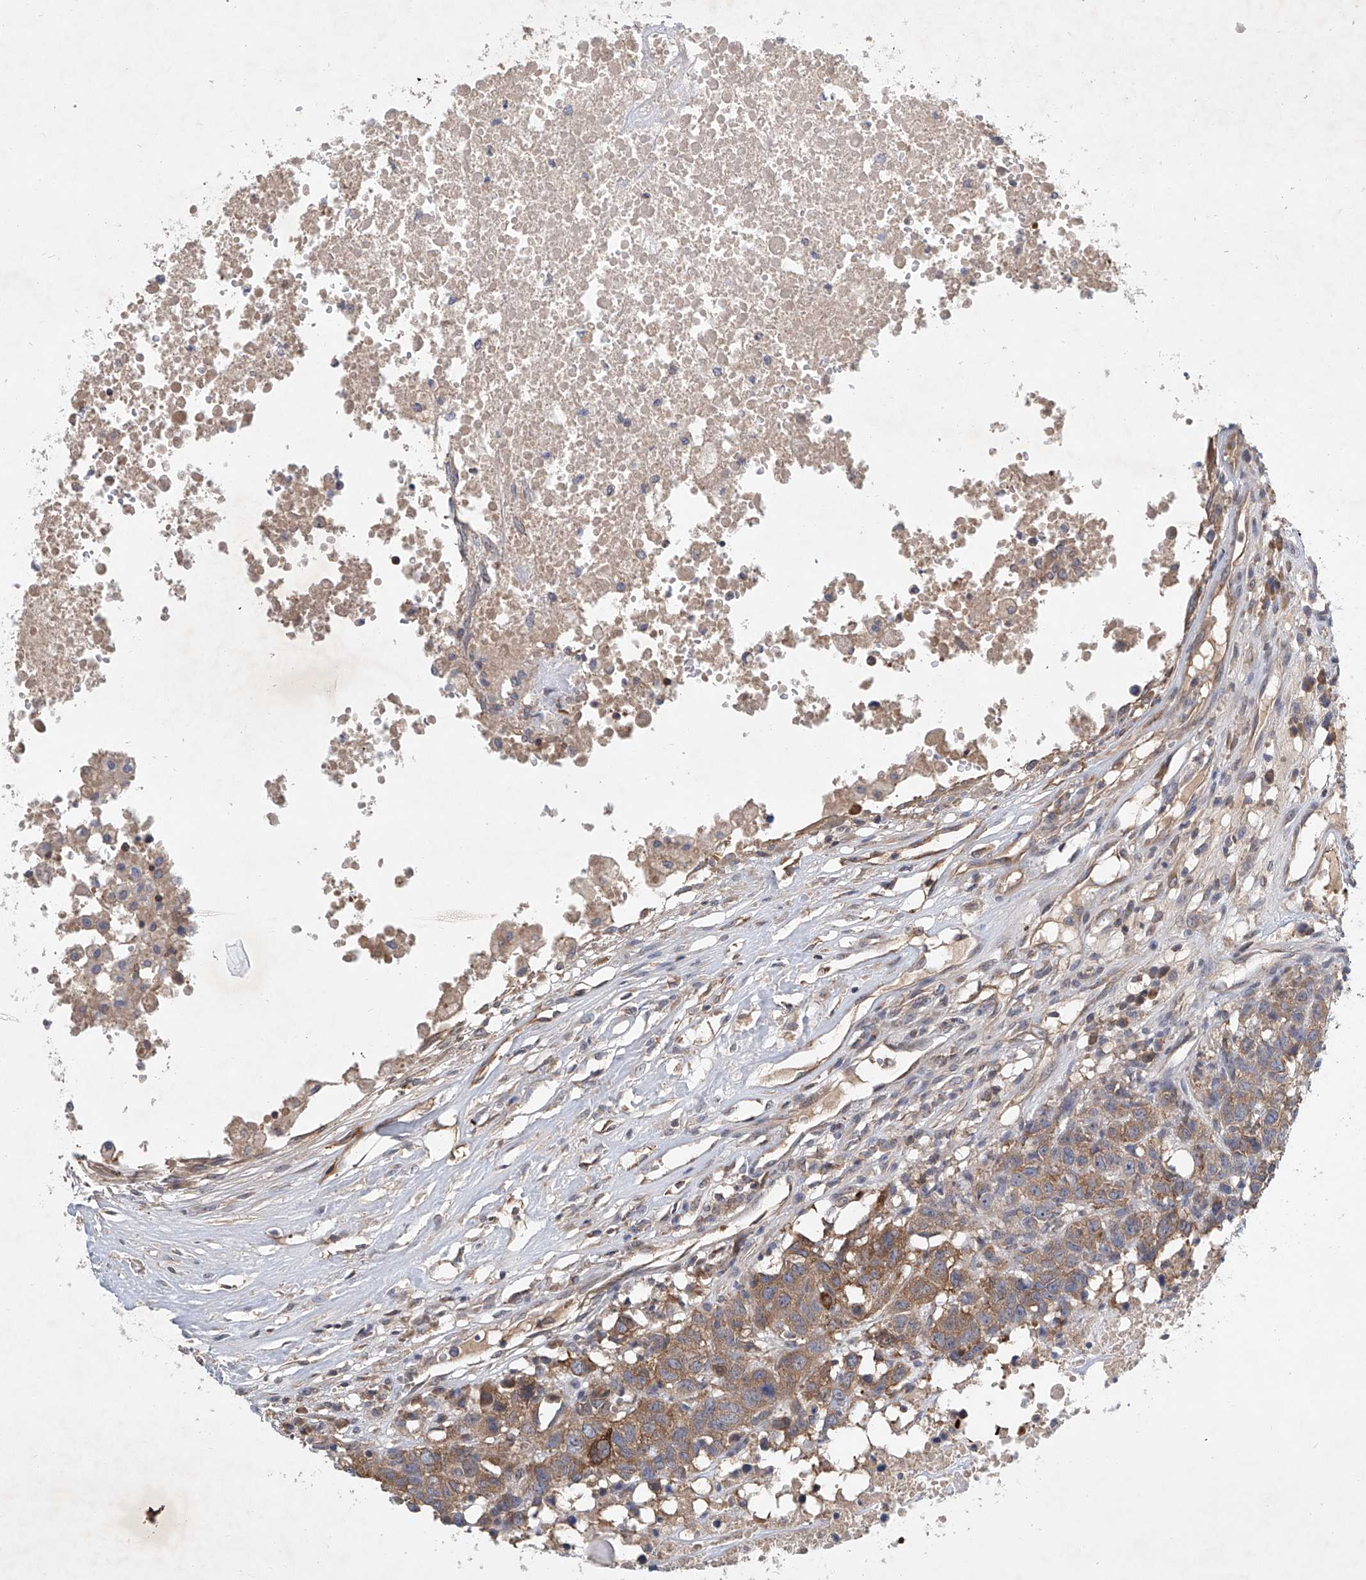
{"staining": {"intensity": "moderate", "quantity": ">75%", "location": "cytoplasmic/membranous"}, "tissue": "head and neck cancer", "cell_type": "Tumor cells", "image_type": "cancer", "snomed": [{"axis": "morphology", "description": "Squamous cell carcinoma, NOS"}, {"axis": "topography", "description": "Head-Neck"}], "caption": "Tumor cells demonstrate medium levels of moderate cytoplasmic/membranous positivity in about >75% of cells in head and neck cancer (squamous cell carcinoma).", "gene": "CARMIL1", "patient": {"sex": "male", "age": 66}}